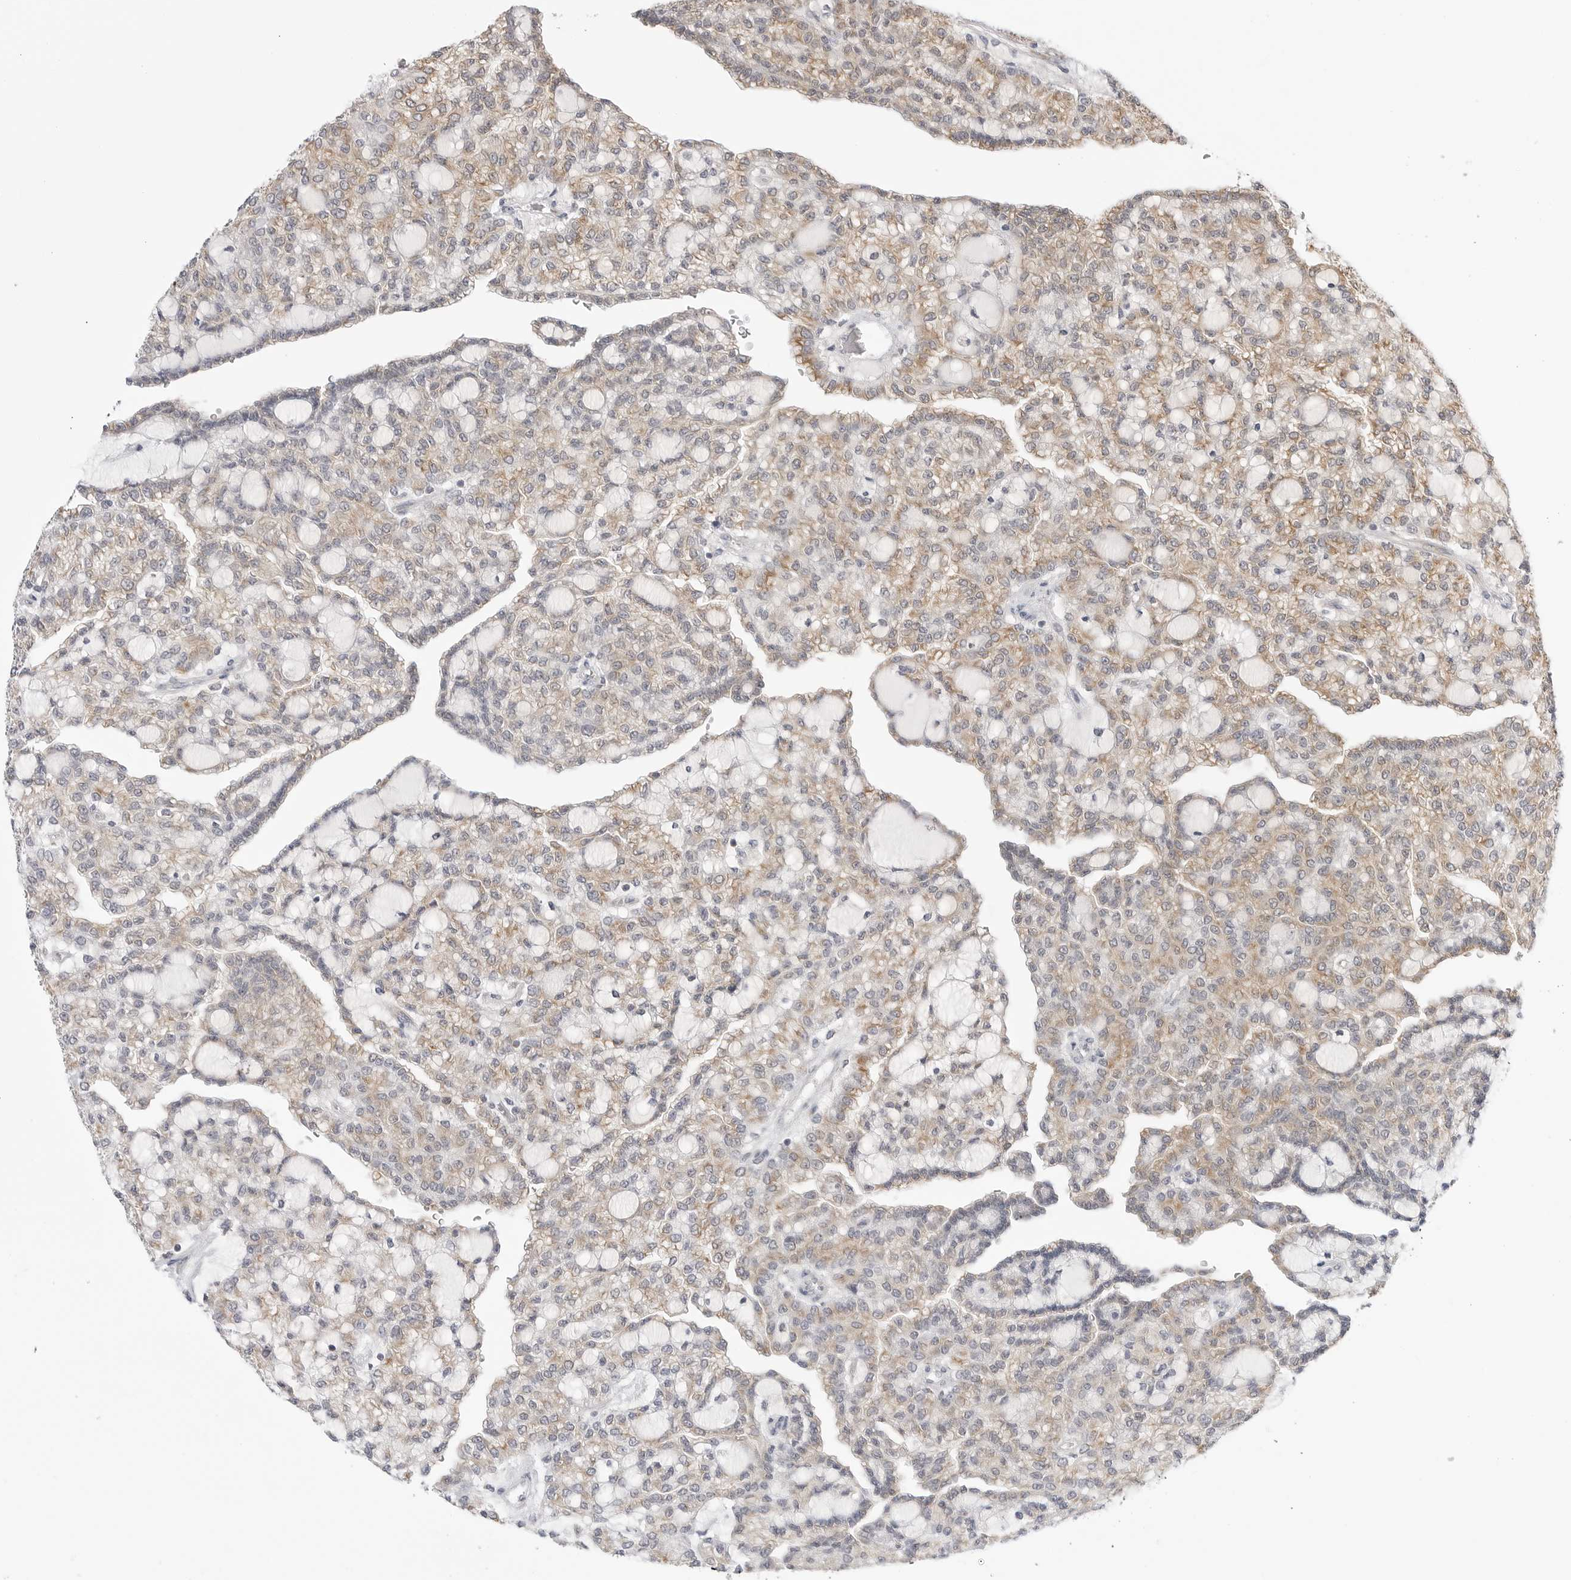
{"staining": {"intensity": "weak", "quantity": ">75%", "location": "cytoplasmic/membranous"}, "tissue": "renal cancer", "cell_type": "Tumor cells", "image_type": "cancer", "snomed": [{"axis": "morphology", "description": "Adenocarcinoma, NOS"}, {"axis": "topography", "description": "Kidney"}], "caption": "Renal cancer (adenocarcinoma) stained with a protein marker shows weak staining in tumor cells.", "gene": "RPN1", "patient": {"sex": "male", "age": 63}}